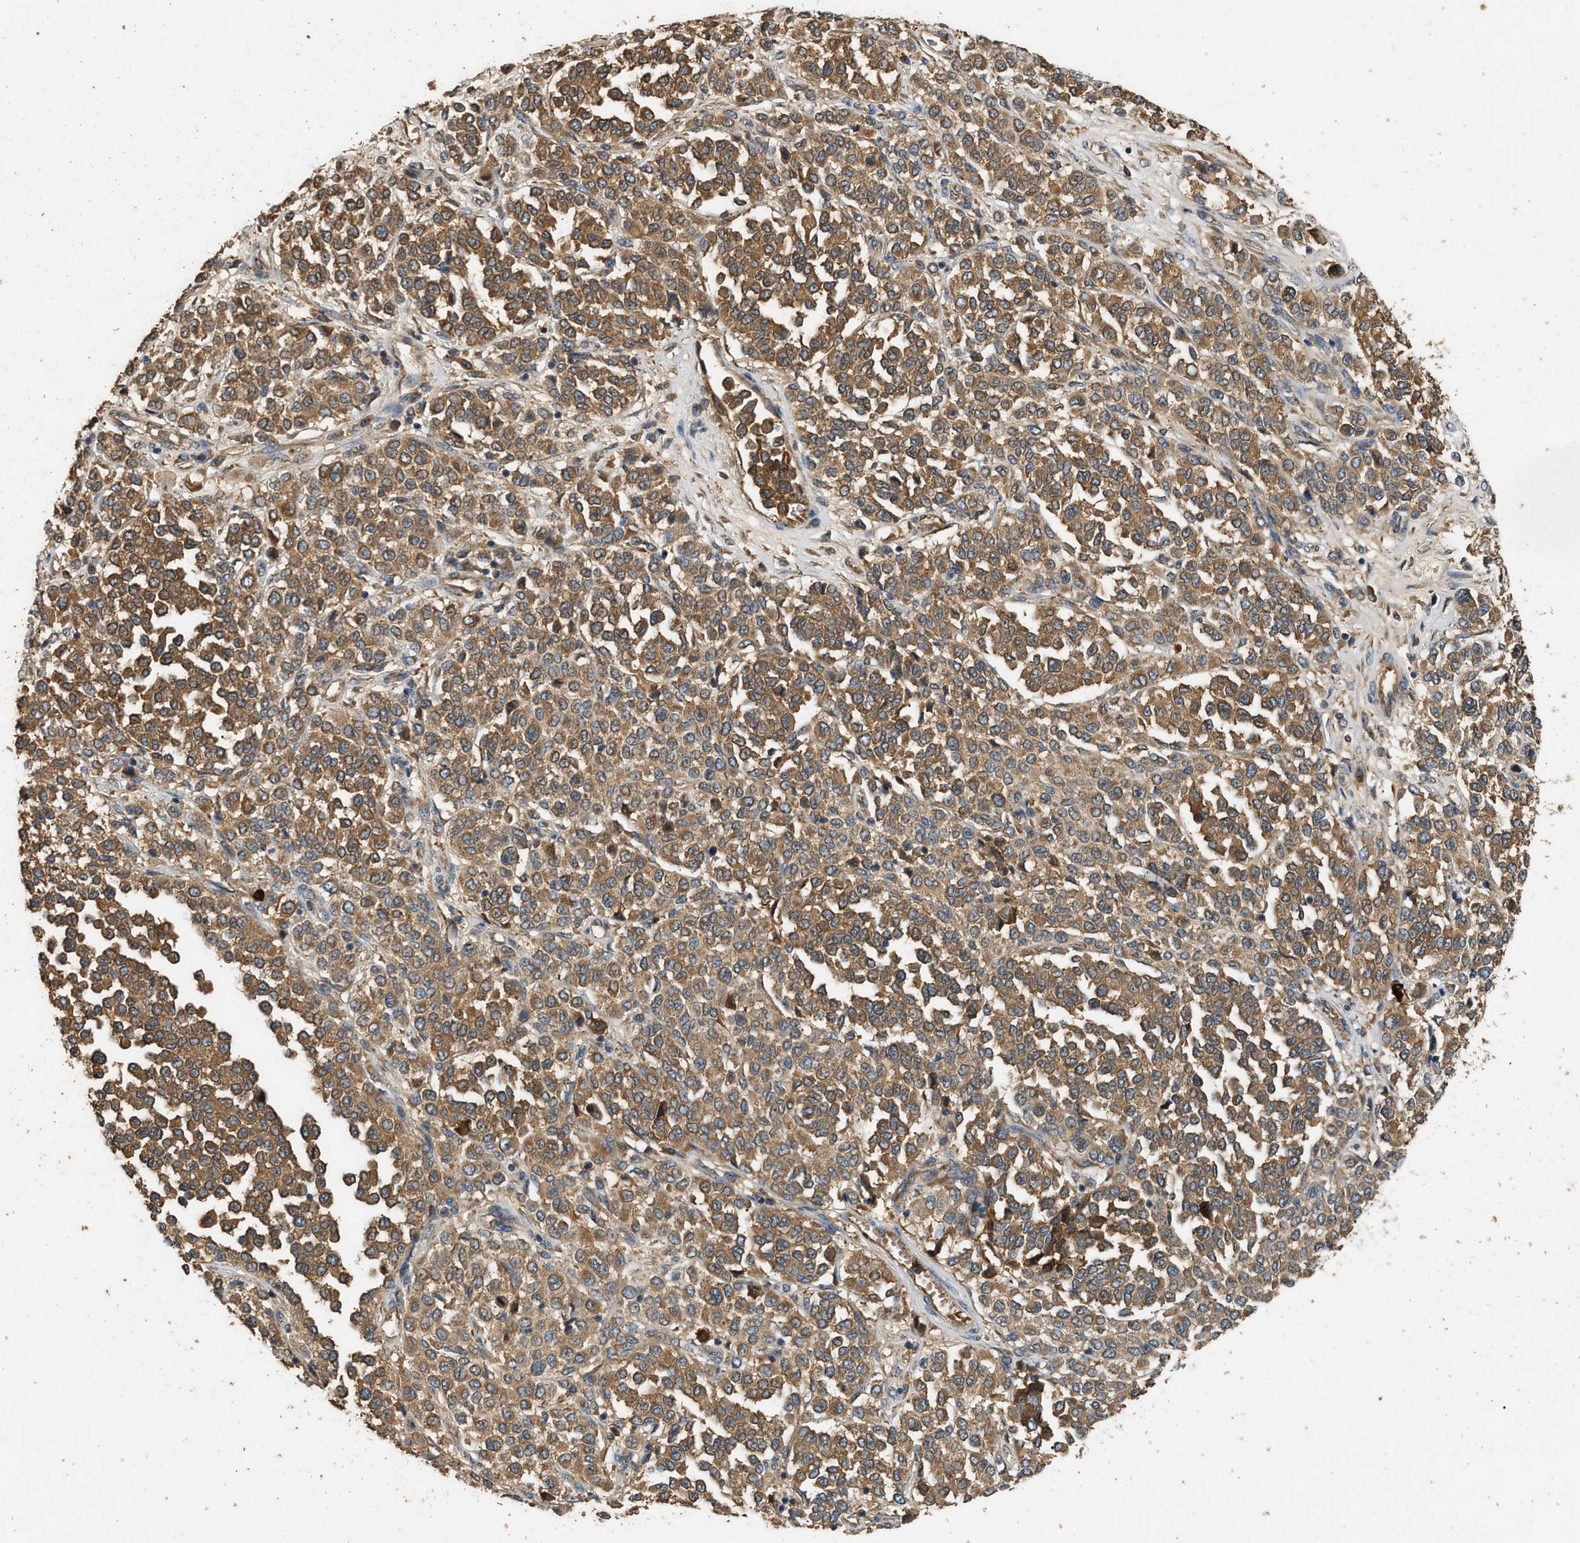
{"staining": {"intensity": "moderate", "quantity": ">75%", "location": "cytoplasmic/membranous"}, "tissue": "melanoma", "cell_type": "Tumor cells", "image_type": "cancer", "snomed": [{"axis": "morphology", "description": "Malignant melanoma, Metastatic site"}, {"axis": "topography", "description": "Pancreas"}], "caption": "Moderate cytoplasmic/membranous positivity is identified in approximately >75% of tumor cells in malignant melanoma (metastatic site). (brown staining indicates protein expression, while blue staining denotes nuclei).", "gene": "TMEM268", "patient": {"sex": "female", "age": 30}}